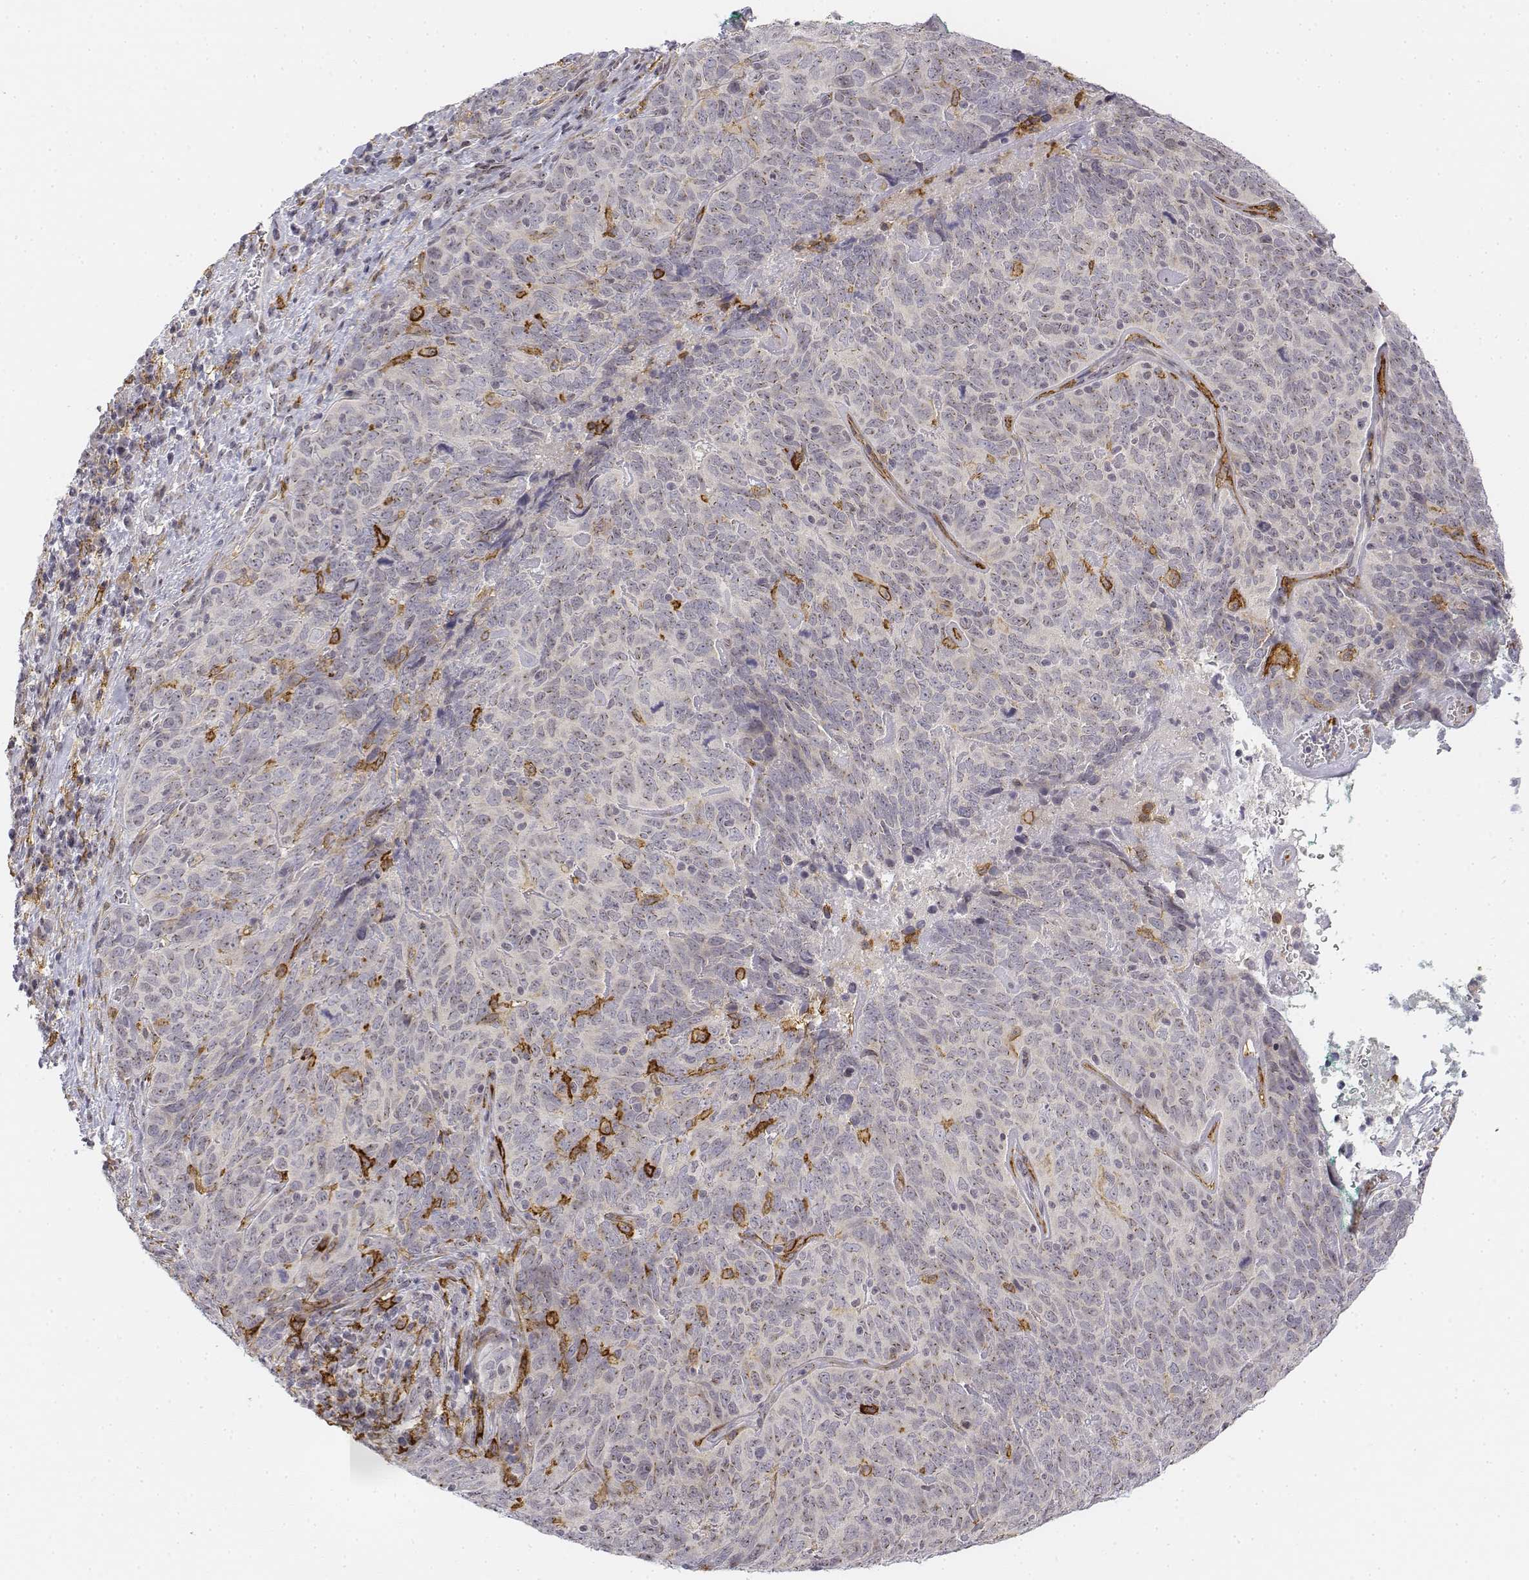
{"staining": {"intensity": "negative", "quantity": "none", "location": "none"}, "tissue": "skin cancer", "cell_type": "Tumor cells", "image_type": "cancer", "snomed": [{"axis": "morphology", "description": "Squamous cell carcinoma, NOS"}, {"axis": "topography", "description": "Skin"}, {"axis": "topography", "description": "Anal"}], "caption": "Skin squamous cell carcinoma stained for a protein using IHC shows no expression tumor cells.", "gene": "CD14", "patient": {"sex": "female", "age": 51}}